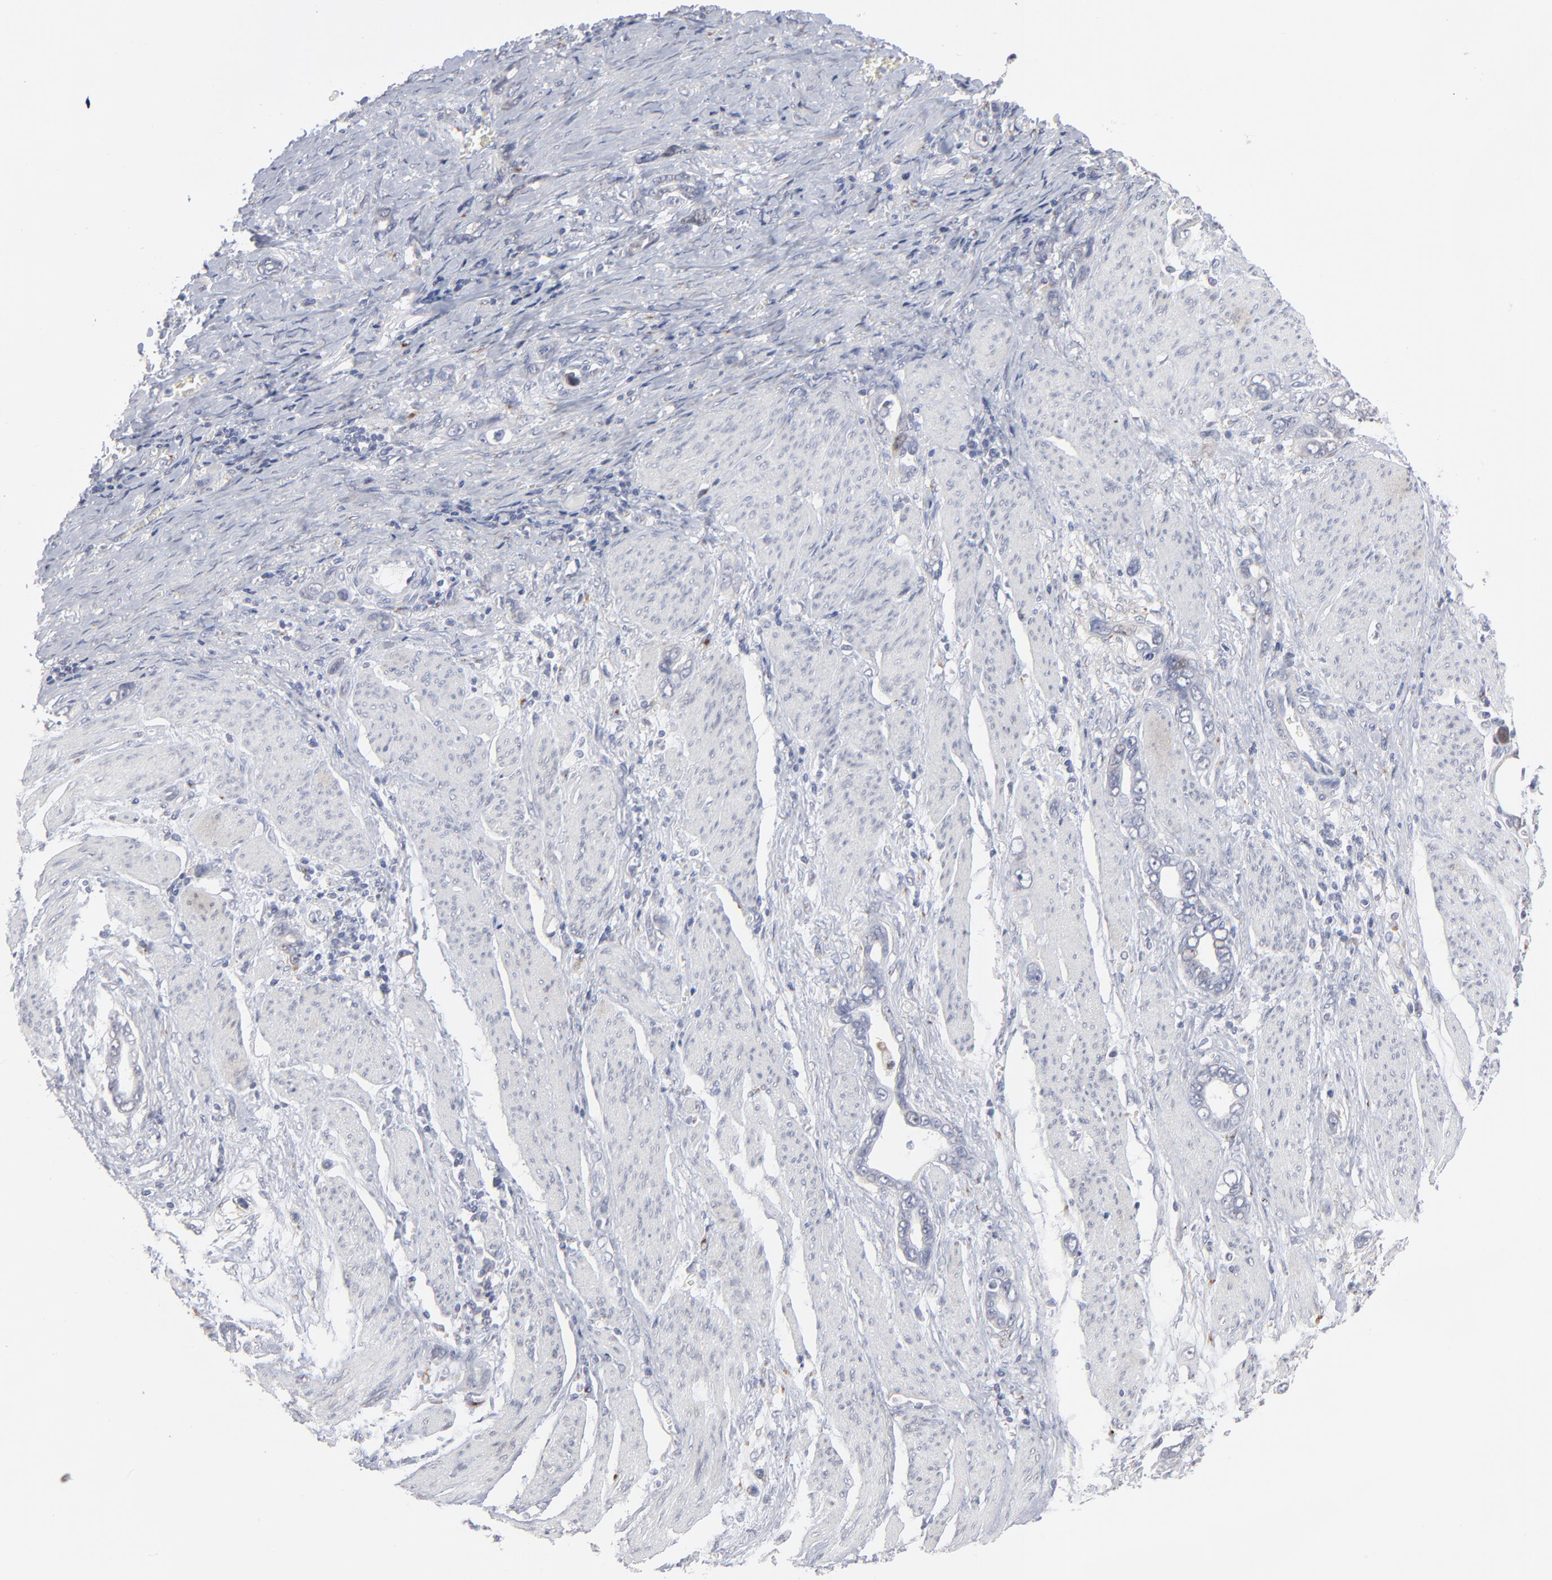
{"staining": {"intensity": "negative", "quantity": "none", "location": "none"}, "tissue": "stomach cancer", "cell_type": "Tumor cells", "image_type": "cancer", "snomed": [{"axis": "morphology", "description": "Adenocarcinoma, NOS"}, {"axis": "topography", "description": "Stomach"}], "caption": "Immunohistochemical staining of human adenocarcinoma (stomach) reveals no significant positivity in tumor cells.", "gene": "AURKA", "patient": {"sex": "male", "age": 78}}